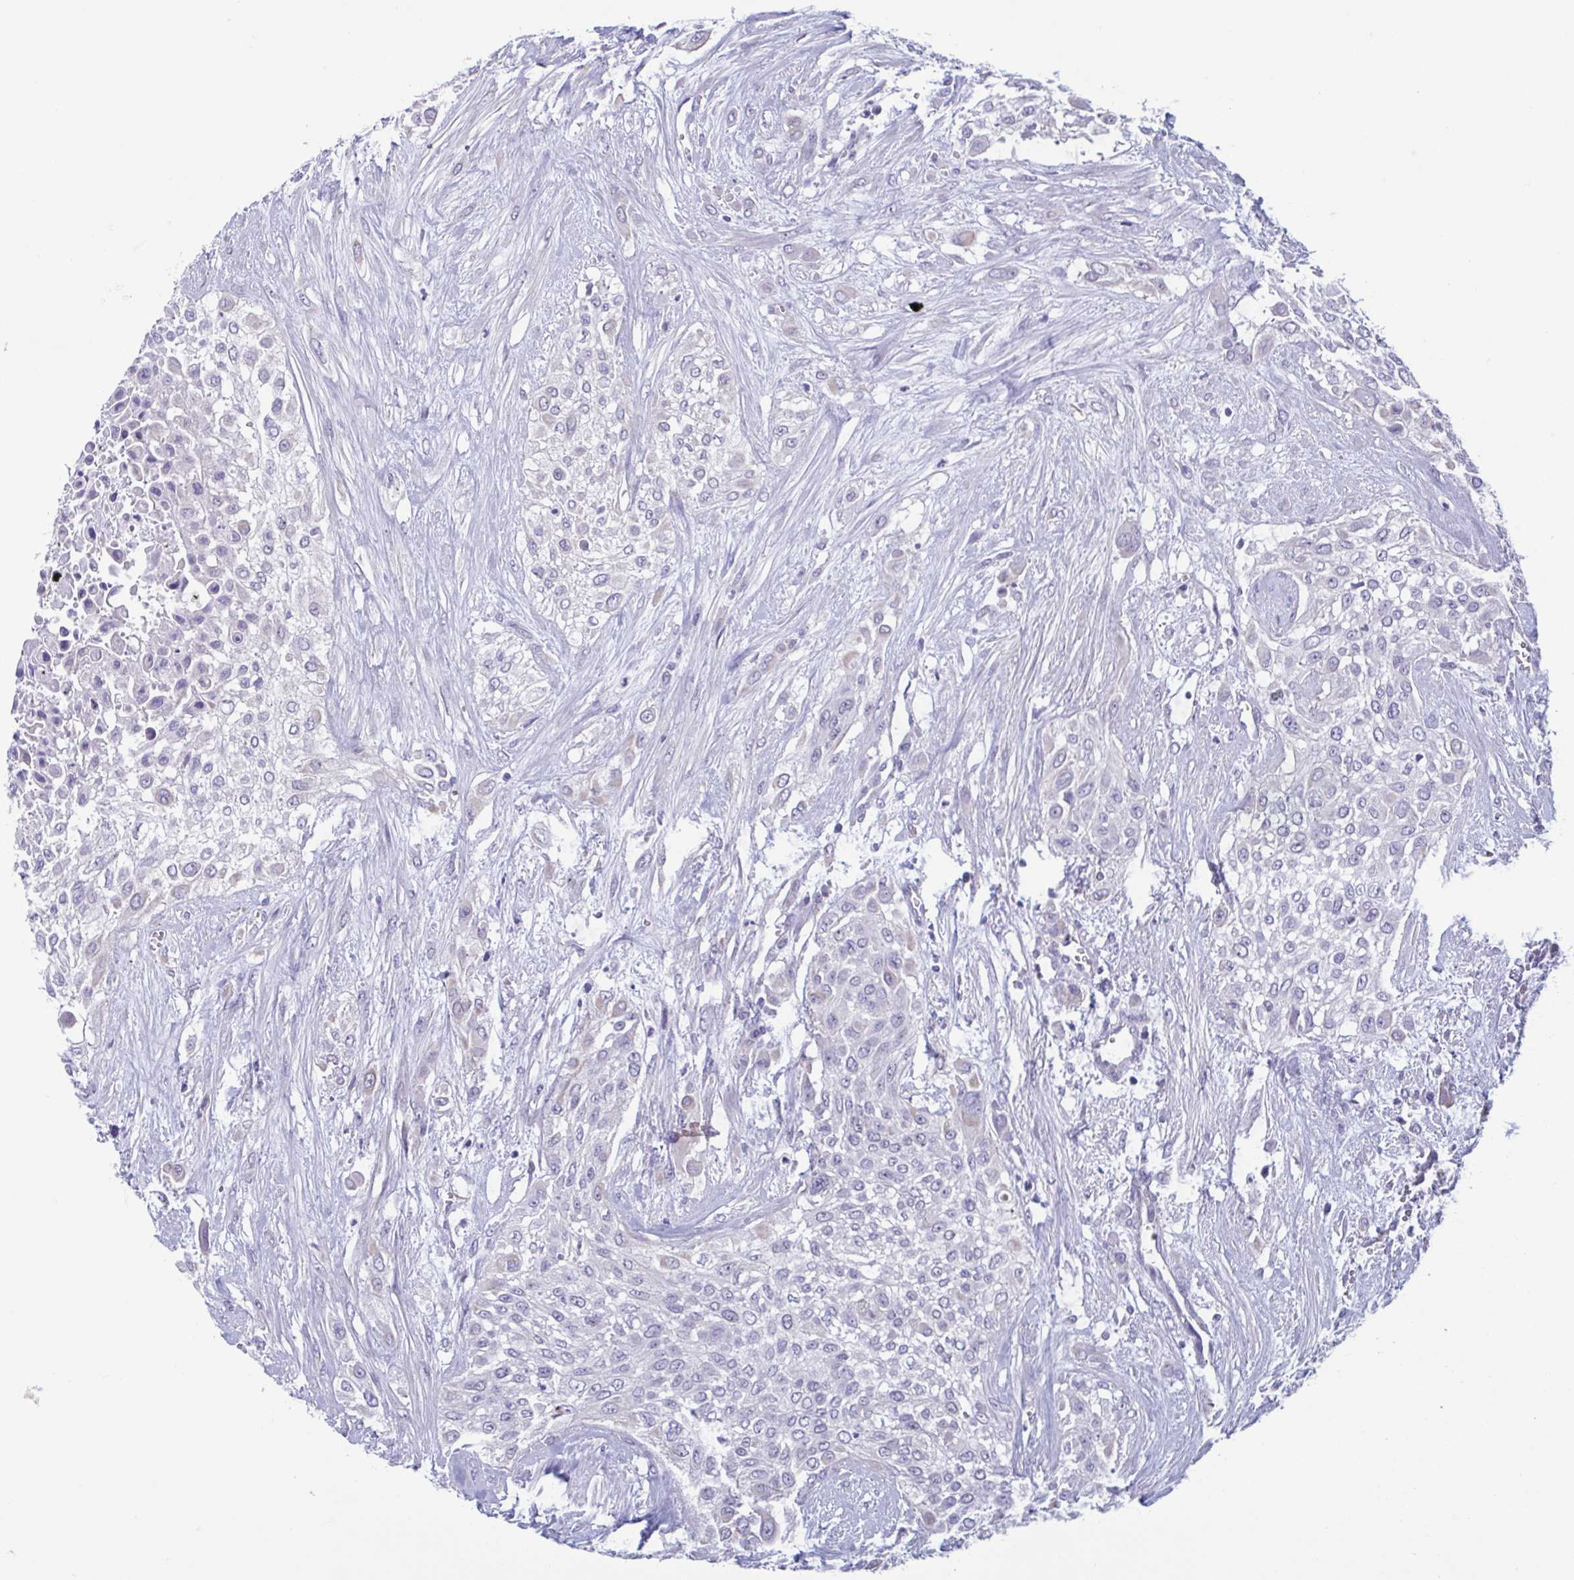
{"staining": {"intensity": "negative", "quantity": "none", "location": "none"}, "tissue": "urothelial cancer", "cell_type": "Tumor cells", "image_type": "cancer", "snomed": [{"axis": "morphology", "description": "Urothelial carcinoma, High grade"}, {"axis": "topography", "description": "Urinary bladder"}], "caption": "A micrograph of urothelial cancer stained for a protein shows no brown staining in tumor cells.", "gene": "MORC4", "patient": {"sex": "male", "age": 57}}